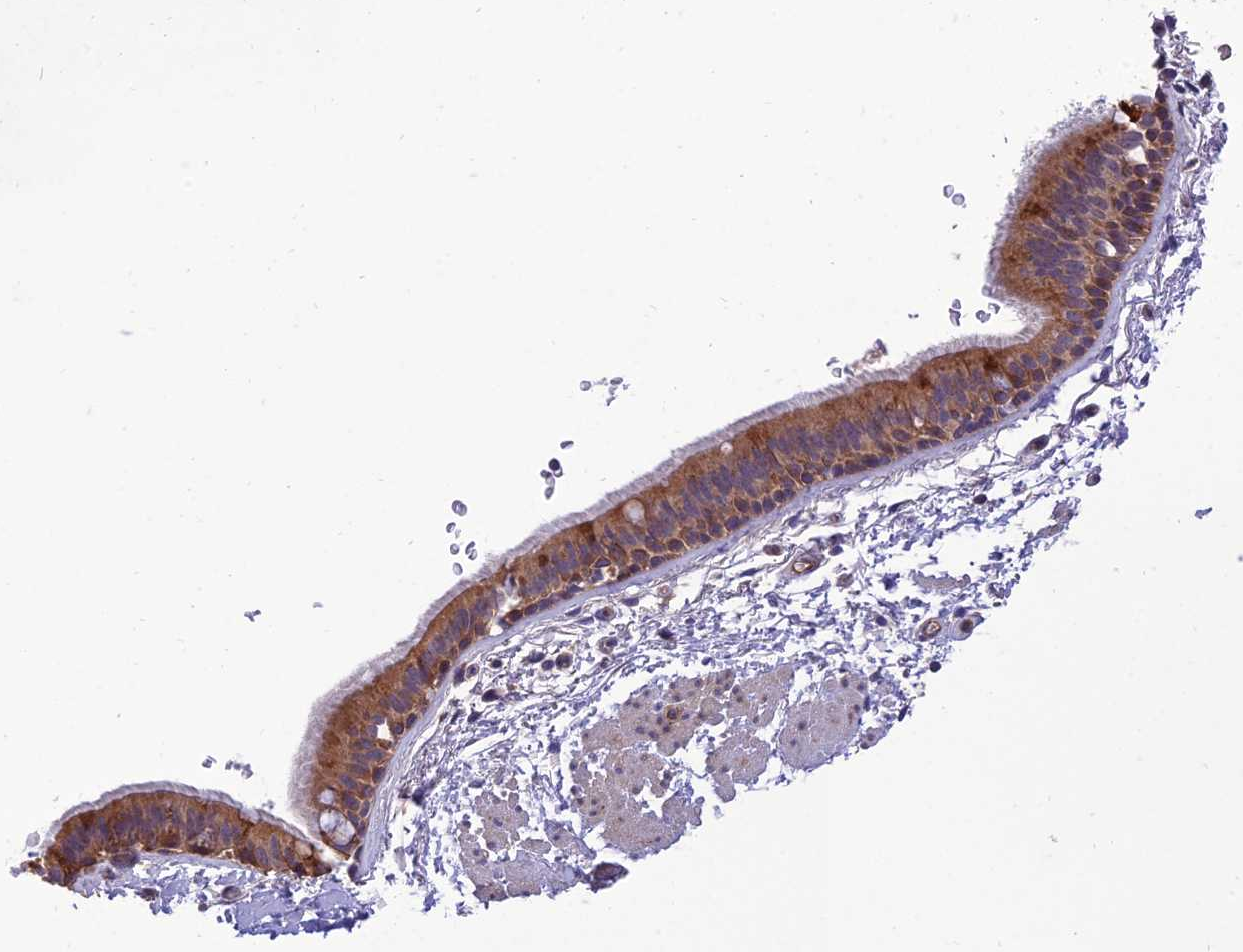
{"staining": {"intensity": "strong", "quantity": ">75%", "location": "cytoplasmic/membranous"}, "tissue": "bronchus", "cell_type": "Respiratory epithelial cells", "image_type": "normal", "snomed": [{"axis": "morphology", "description": "Normal tissue, NOS"}, {"axis": "topography", "description": "Lymph node"}, {"axis": "topography", "description": "Bronchus"}], "caption": "Respiratory epithelial cells reveal strong cytoplasmic/membranous positivity in approximately >75% of cells in normal bronchus. The staining was performed using DAB, with brown indicating positive protein expression. Nuclei are stained blue with hematoxylin.", "gene": "IRAK3", "patient": {"sex": "female", "age": 70}}